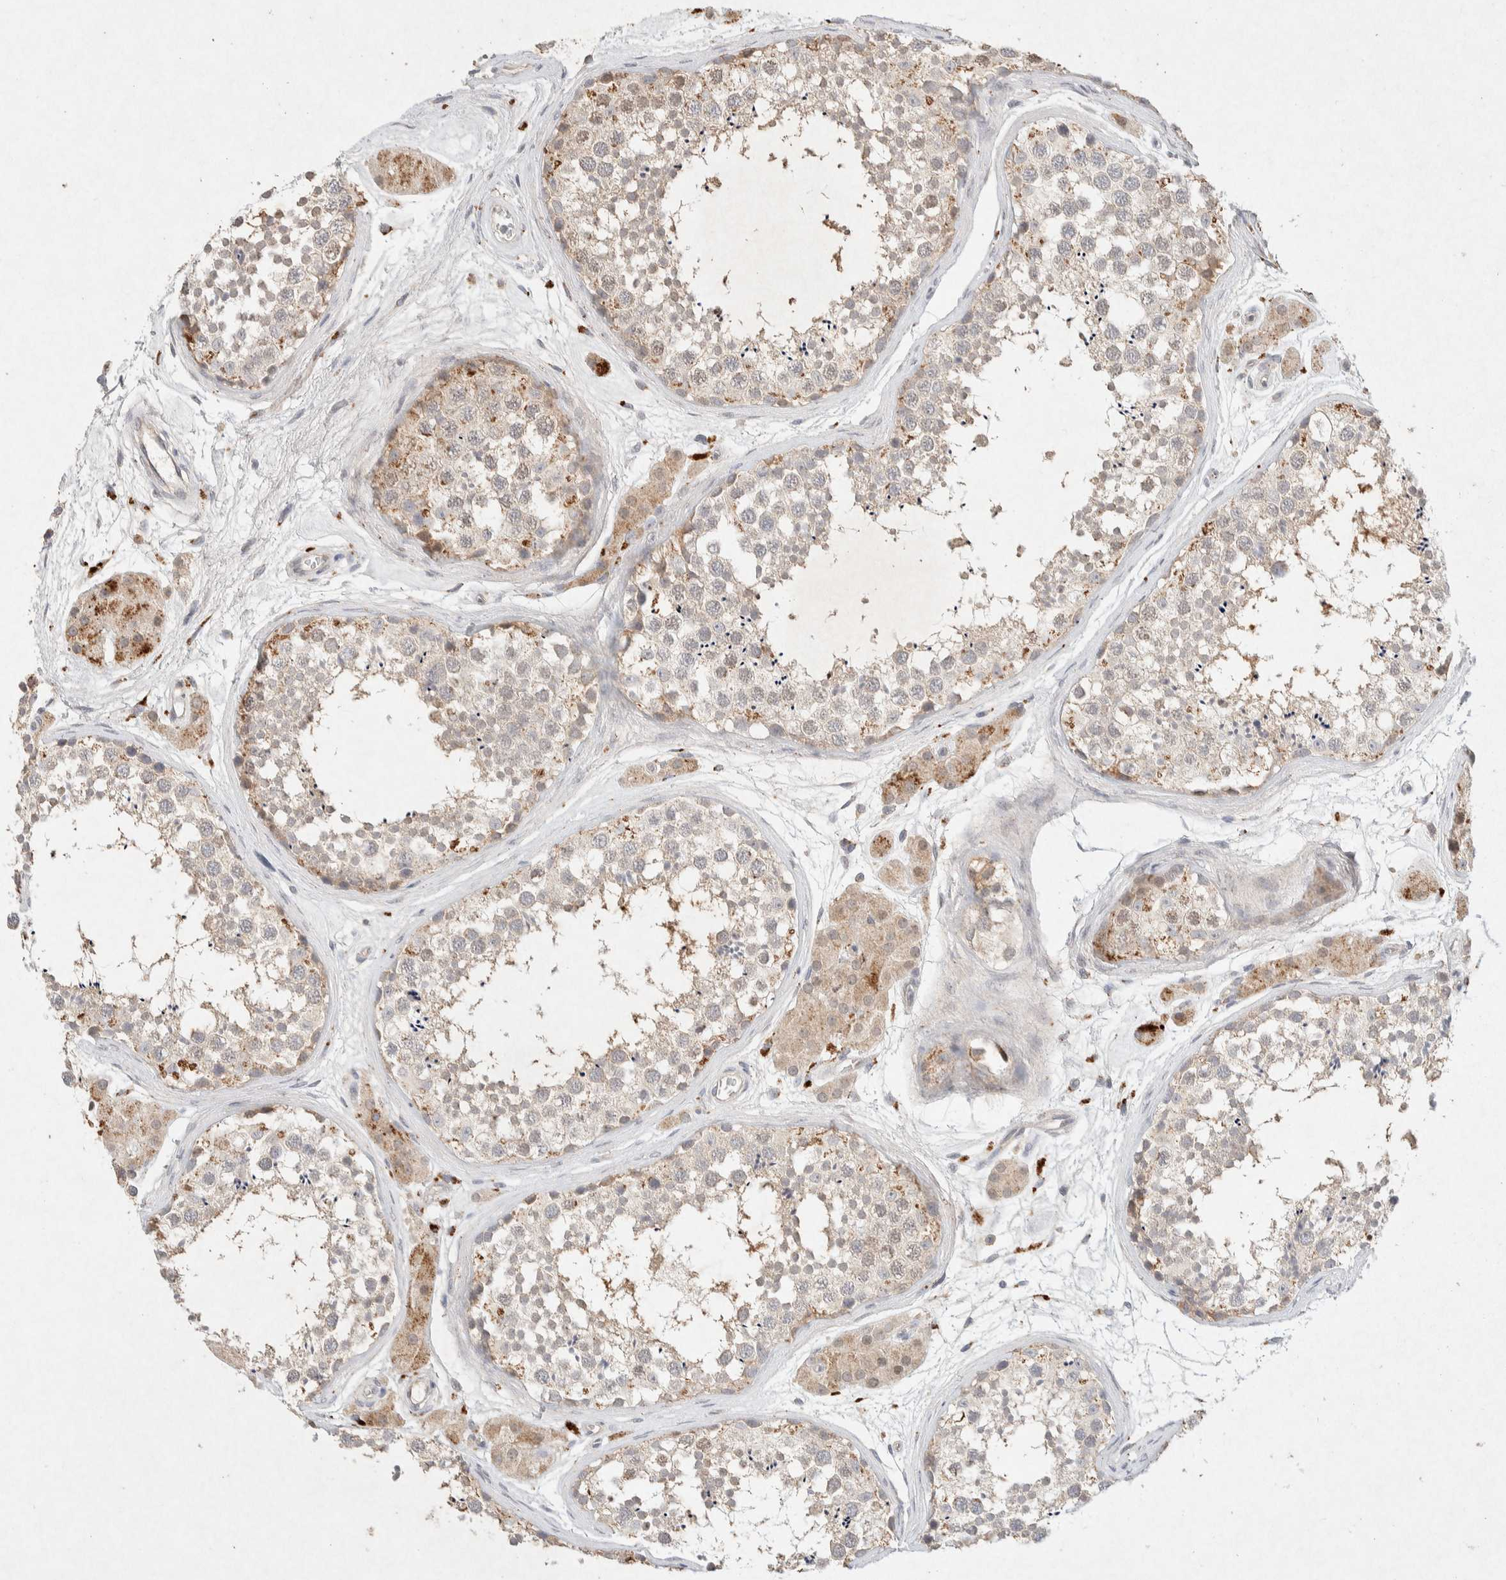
{"staining": {"intensity": "weak", "quantity": "25%-75%", "location": "cytoplasmic/membranous"}, "tissue": "testis", "cell_type": "Cells in seminiferous ducts", "image_type": "normal", "snomed": [{"axis": "morphology", "description": "Normal tissue, NOS"}, {"axis": "topography", "description": "Testis"}], "caption": "Immunohistochemical staining of unremarkable human testis shows 25%-75% levels of weak cytoplasmic/membranous protein positivity in about 25%-75% of cells in seminiferous ducts.", "gene": "GNAI1", "patient": {"sex": "male", "age": 56}}